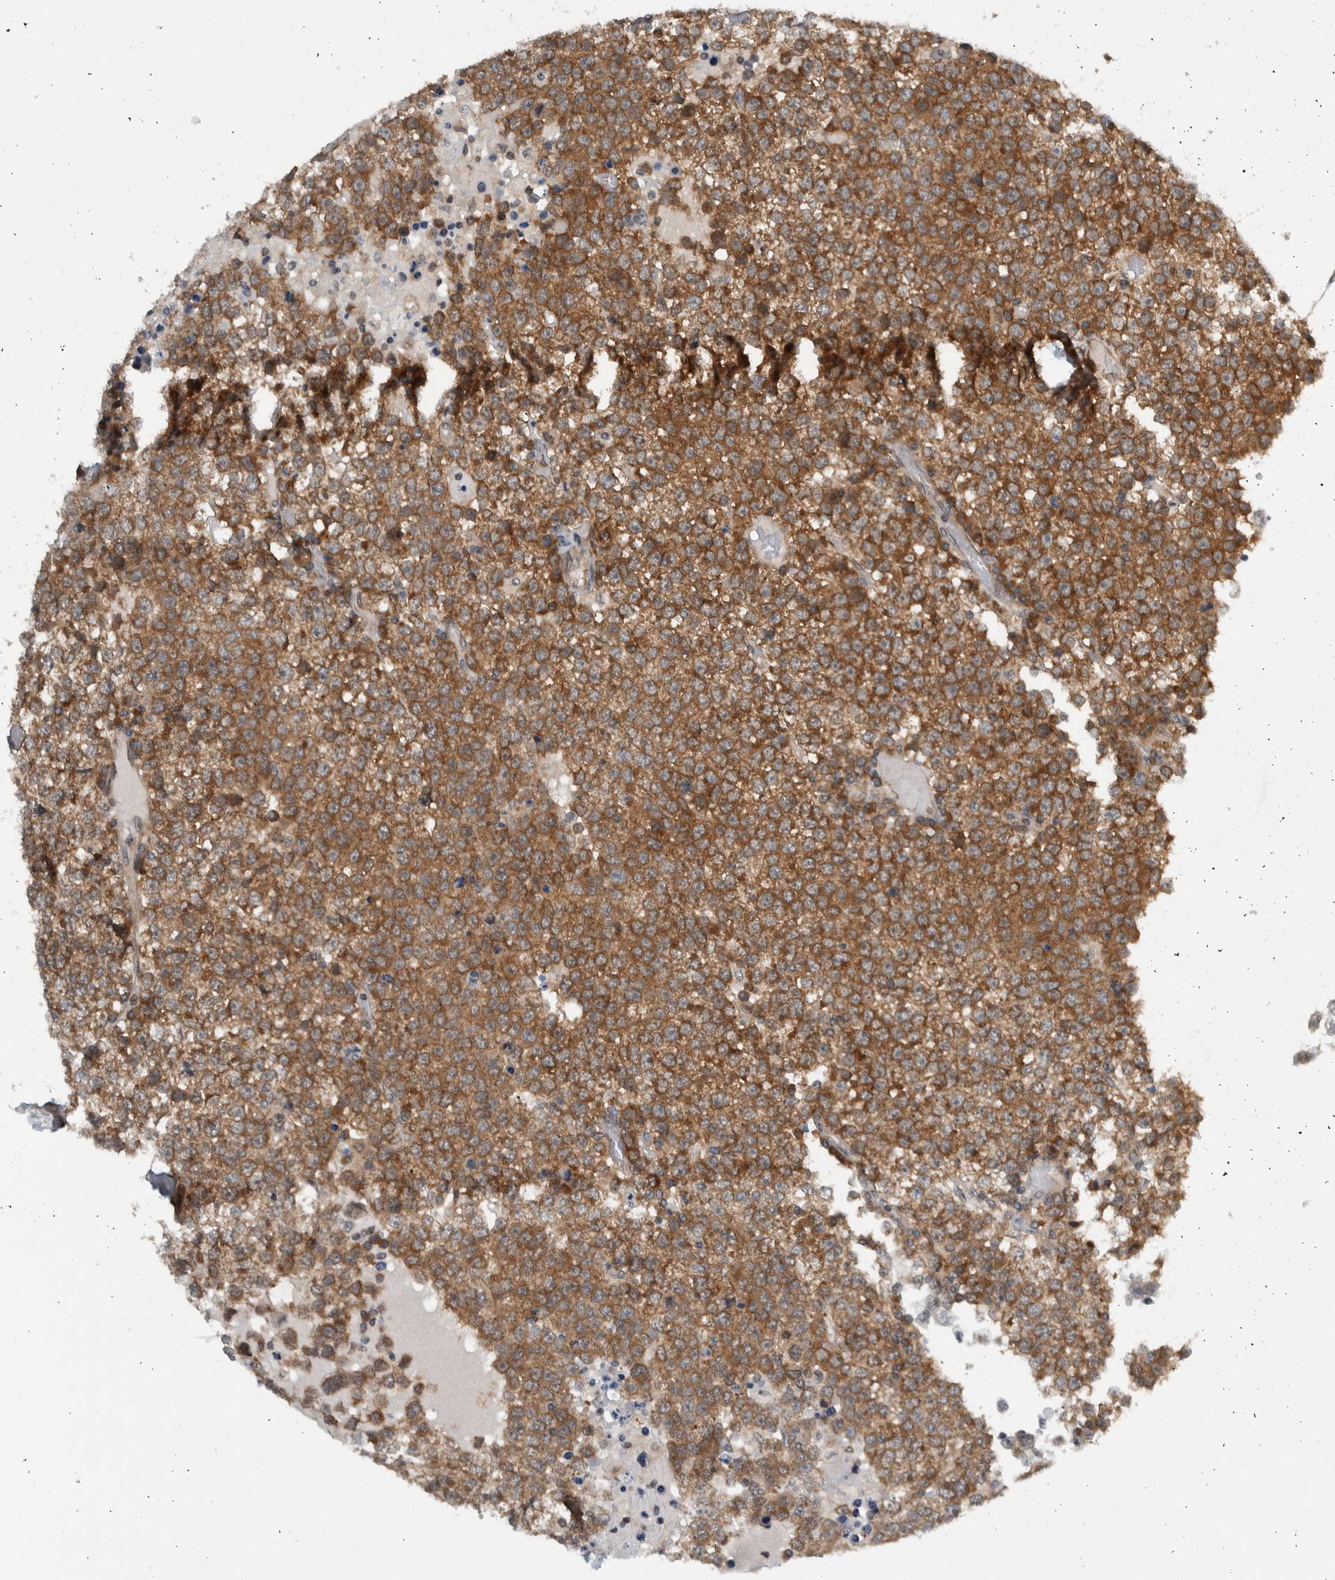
{"staining": {"intensity": "moderate", "quantity": "25%-75%", "location": "cytoplasmic/membranous"}, "tissue": "testis cancer", "cell_type": "Tumor cells", "image_type": "cancer", "snomed": [{"axis": "morphology", "description": "Seminoma, NOS"}, {"axis": "topography", "description": "Testis"}], "caption": "This micrograph reveals immunohistochemistry (IHC) staining of human testis cancer (seminoma), with medium moderate cytoplasmic/membranous positivity in about 25%-75% of tumor cells.", "gene": "CCDC43", "patient": {"sex": "male", "age": 65}}